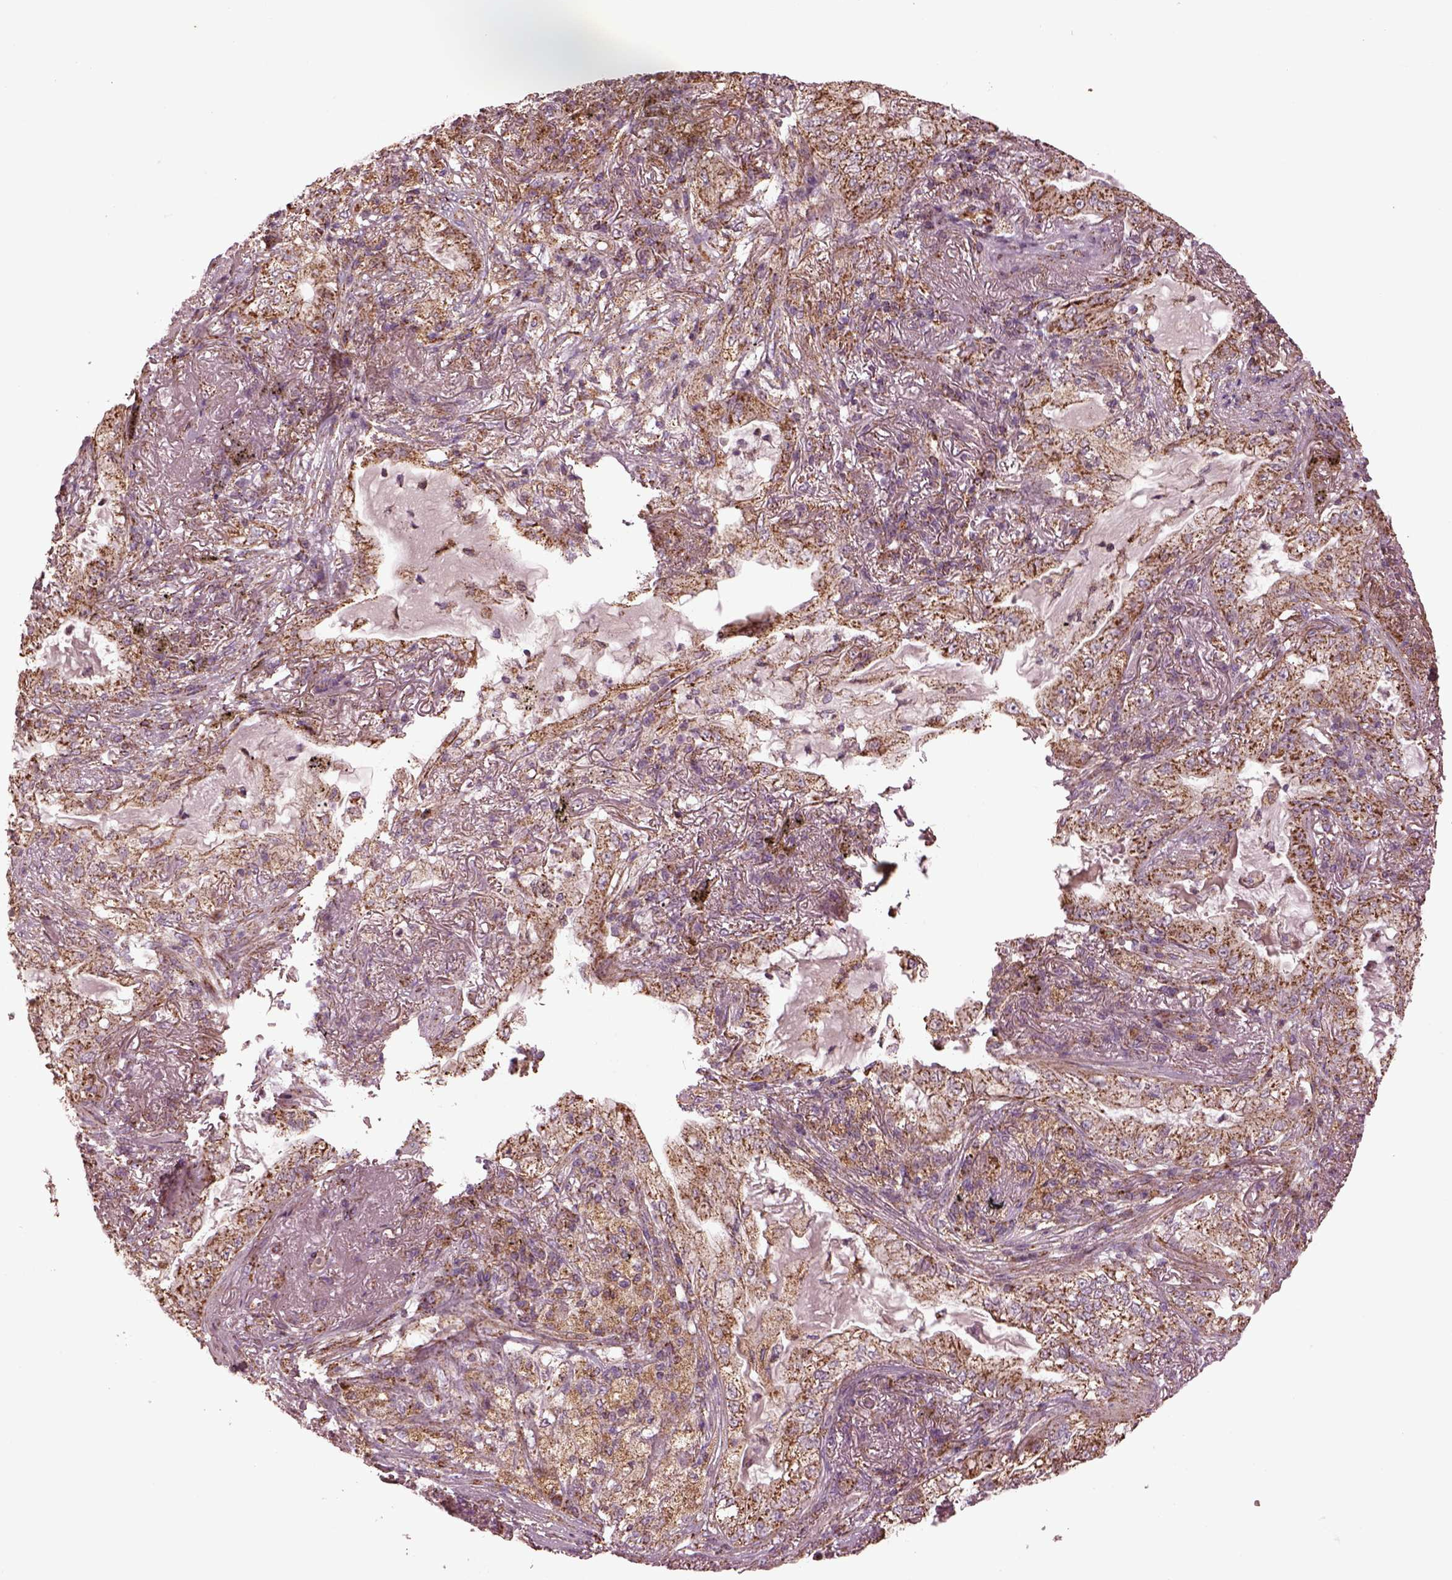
{"staining": {"intensity": "weak", "quantity": ">75%", "location": "cytoplasmic/membranous"}, "tissue": "lung cancer", "cell_type": "Tumor cells", "image_type": "cancer", "snomed": [{"axis": "morphology", "description": "Adenocarcinoma, NOS"}, {"axis": "topography", "description": "Lung"}], "caption": "This is a photomicrograph of IHC staining of lung cancer, which shows weak staining in the cytoplasmic/membranous of tumor cells.", "gene": "TMEM254", "patient": {"sex": "female", "age": 73}}